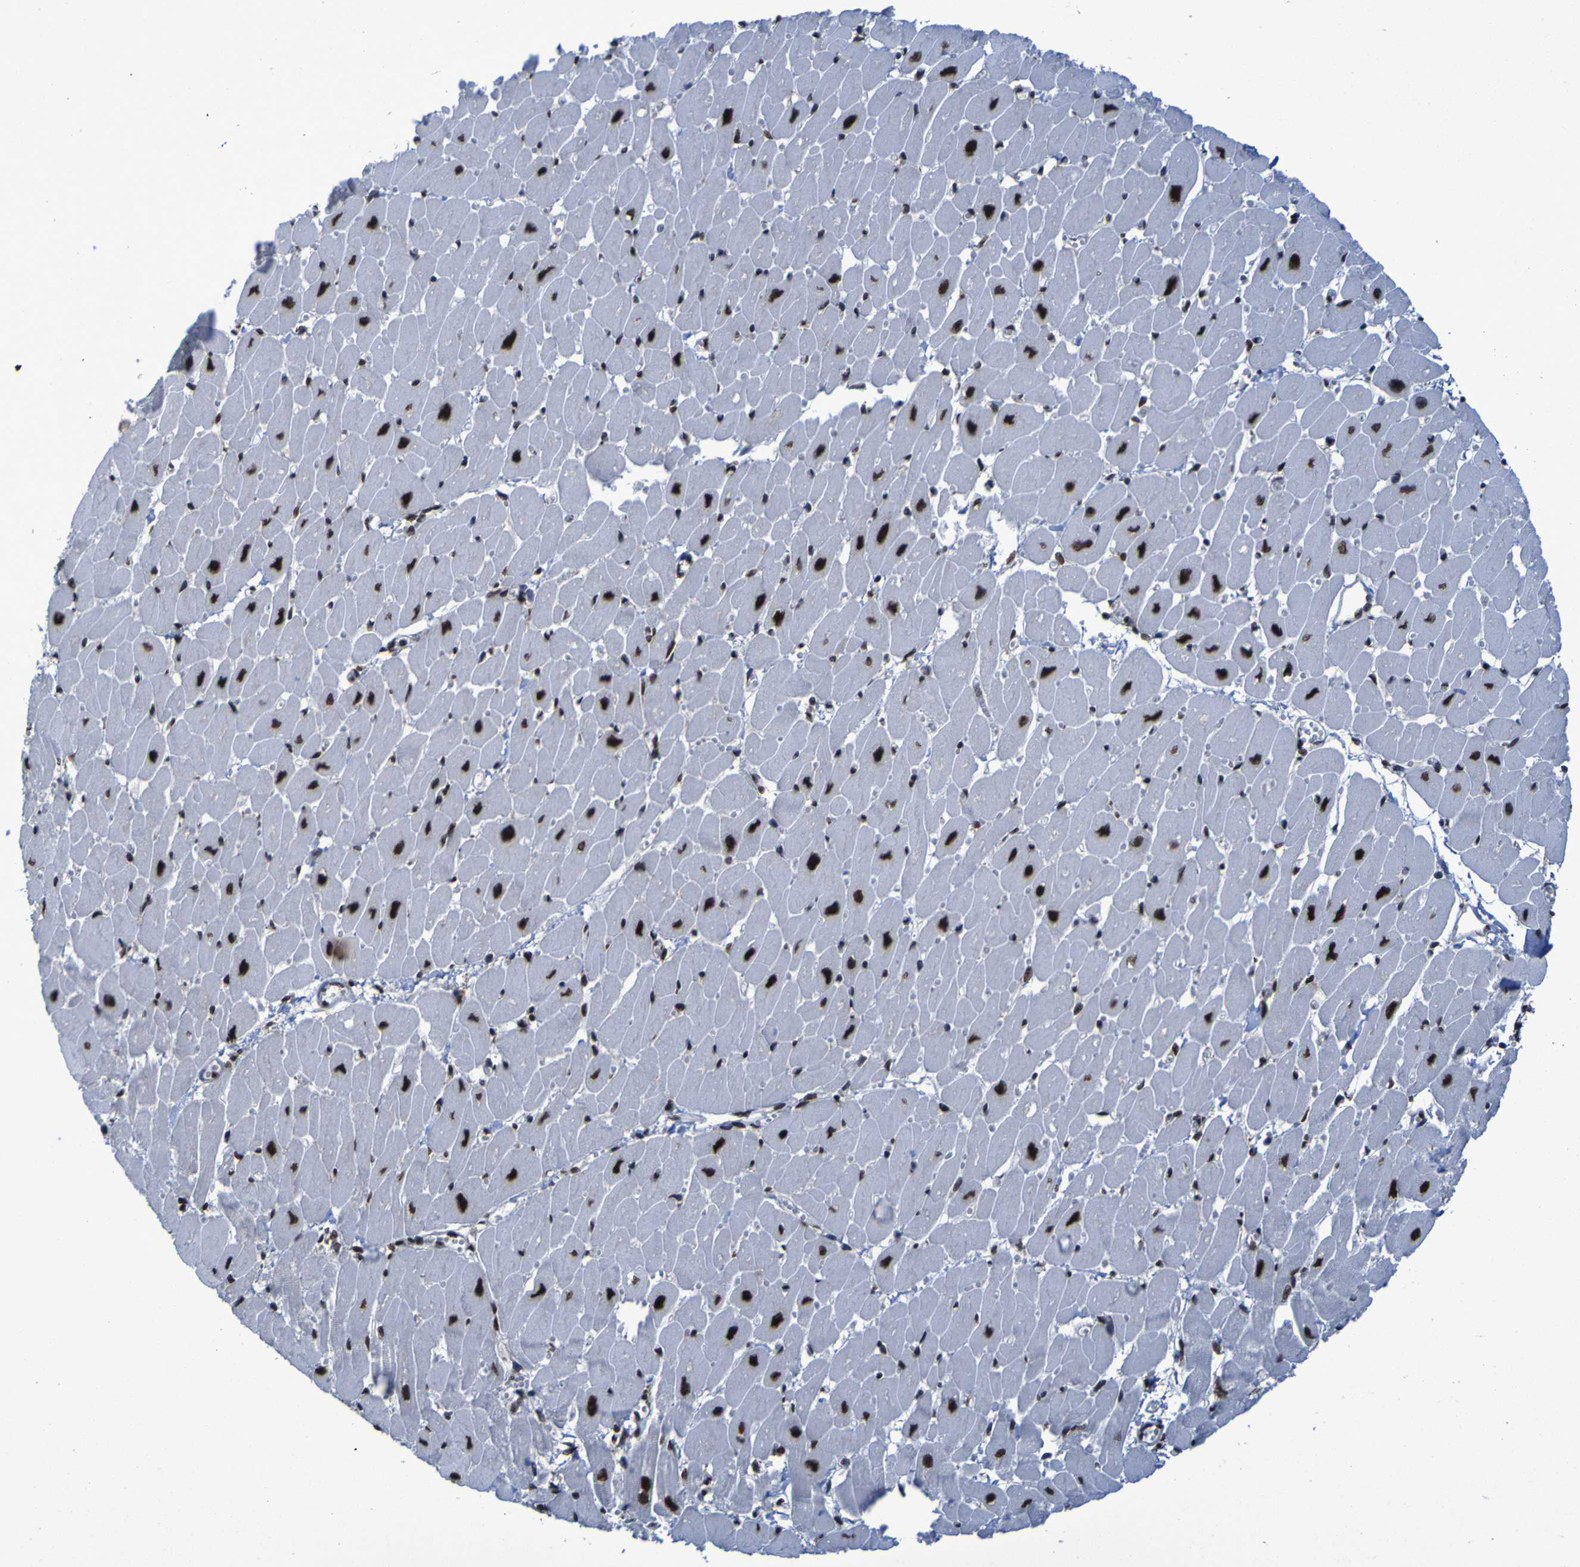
{"staining": {"intensity": "strong", "quantity": ">75%", "location": "nuclear"}, "tissue": "heart muscle", "cell_type": "Cardiomyocytes", "image_type": "normal", "snomed": [{"axis": "morphology", "description": "Normal tissue, NOS"}, {"axis": "topography", "description": "Heart"}], "caption": "Heart muscle stained with a brown dye displays strong nuclear positive staining in about >75% of cardiomyocytes.", "gene": "HNRNPR", "patient": {"sex": "female", "age": 54}}